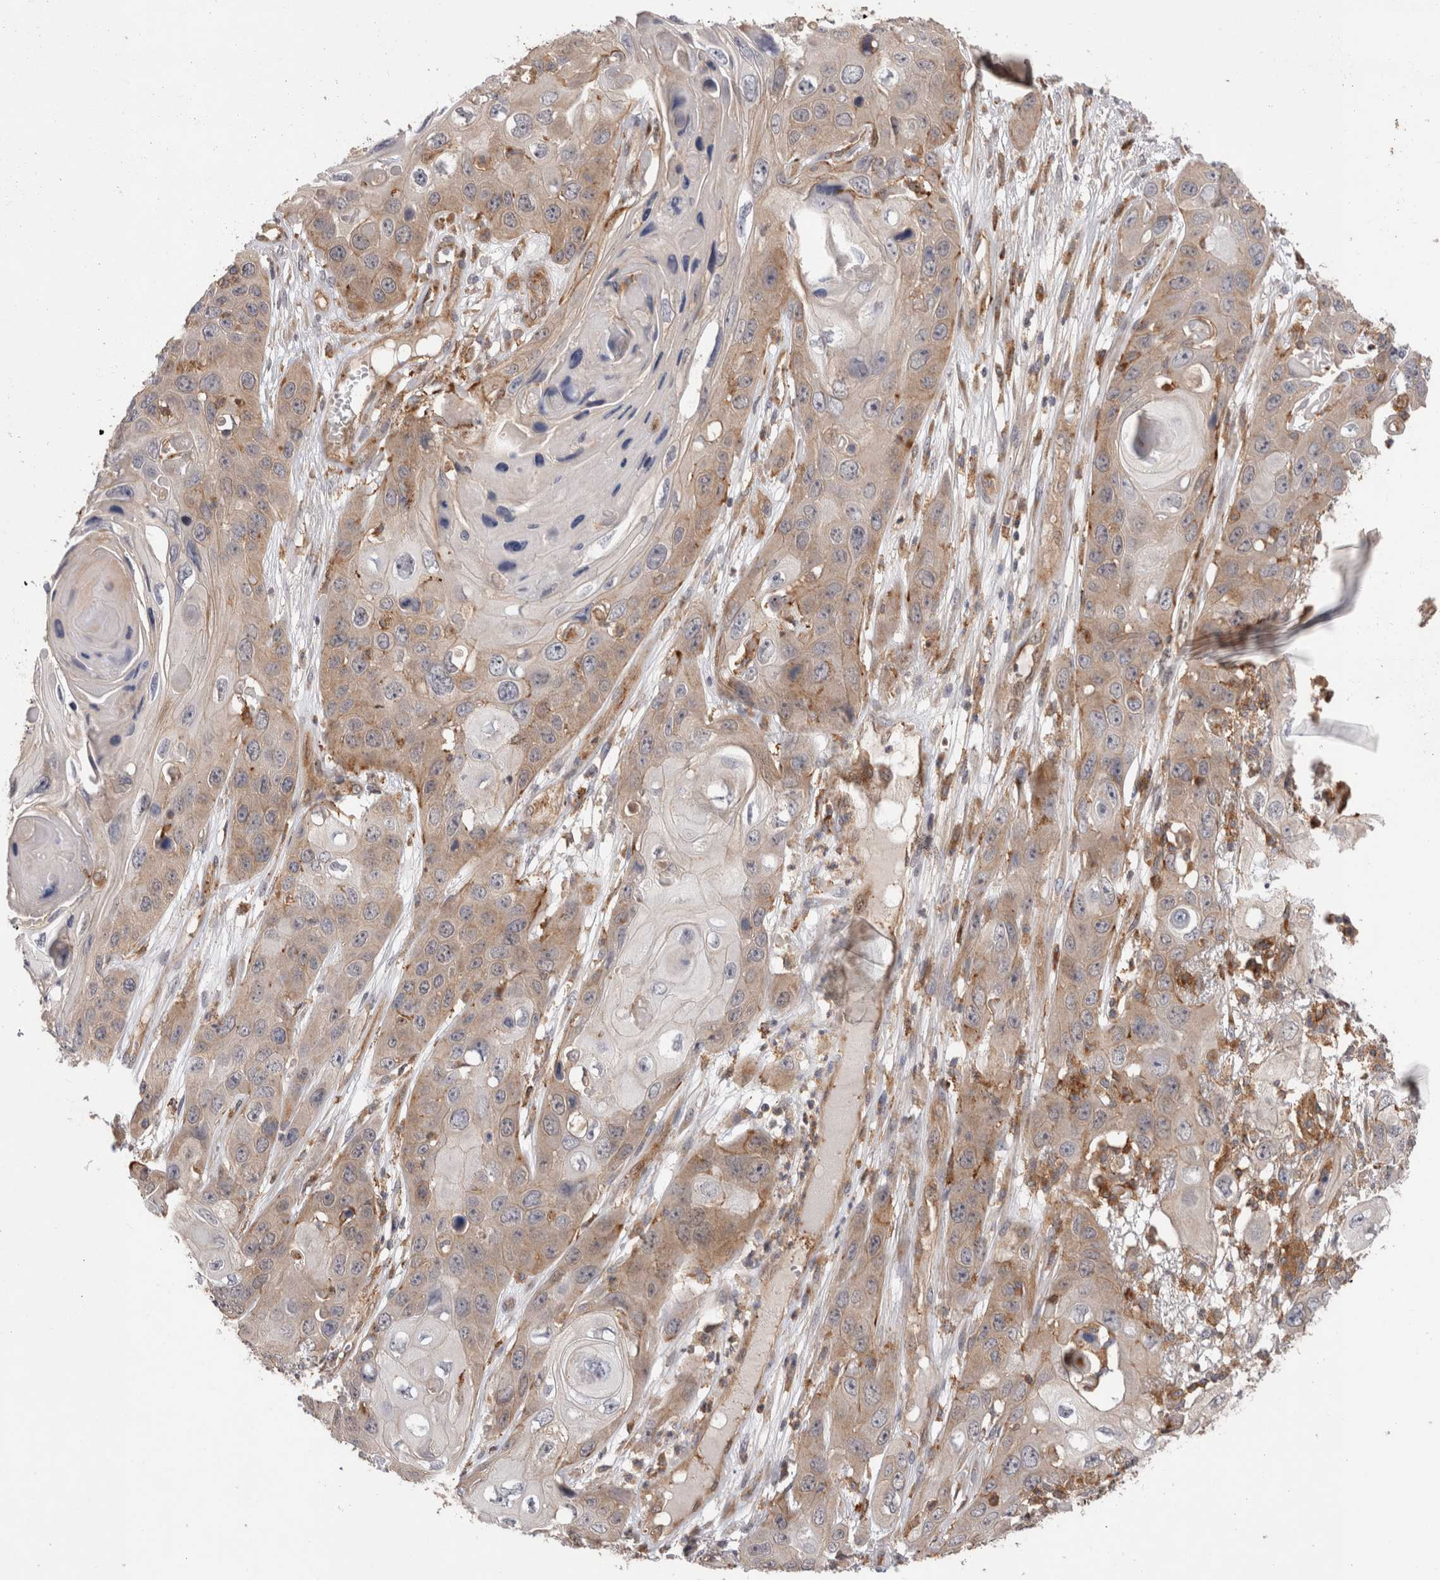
{"staining": {"intensity": "weak", "quantity": ">75%", "location": "cytoplasmic/membranous"}, "tissue": "skin cancer", "cell_type": "Tumor cells", "image_type": "cancer", "snomed": [{"axis": "morphology", "description": "Squamous cell carcinoma, NOS"}, {"axis": "topography", "description": "Skin"}], "caption": "Protein staining displays weak cytoplasmic/membranous staining in about >75% of tumor cells in skin squamous cell carcinoma.", "gene": "BNIP2", "patient": {"sex": "male", "age": 55}}